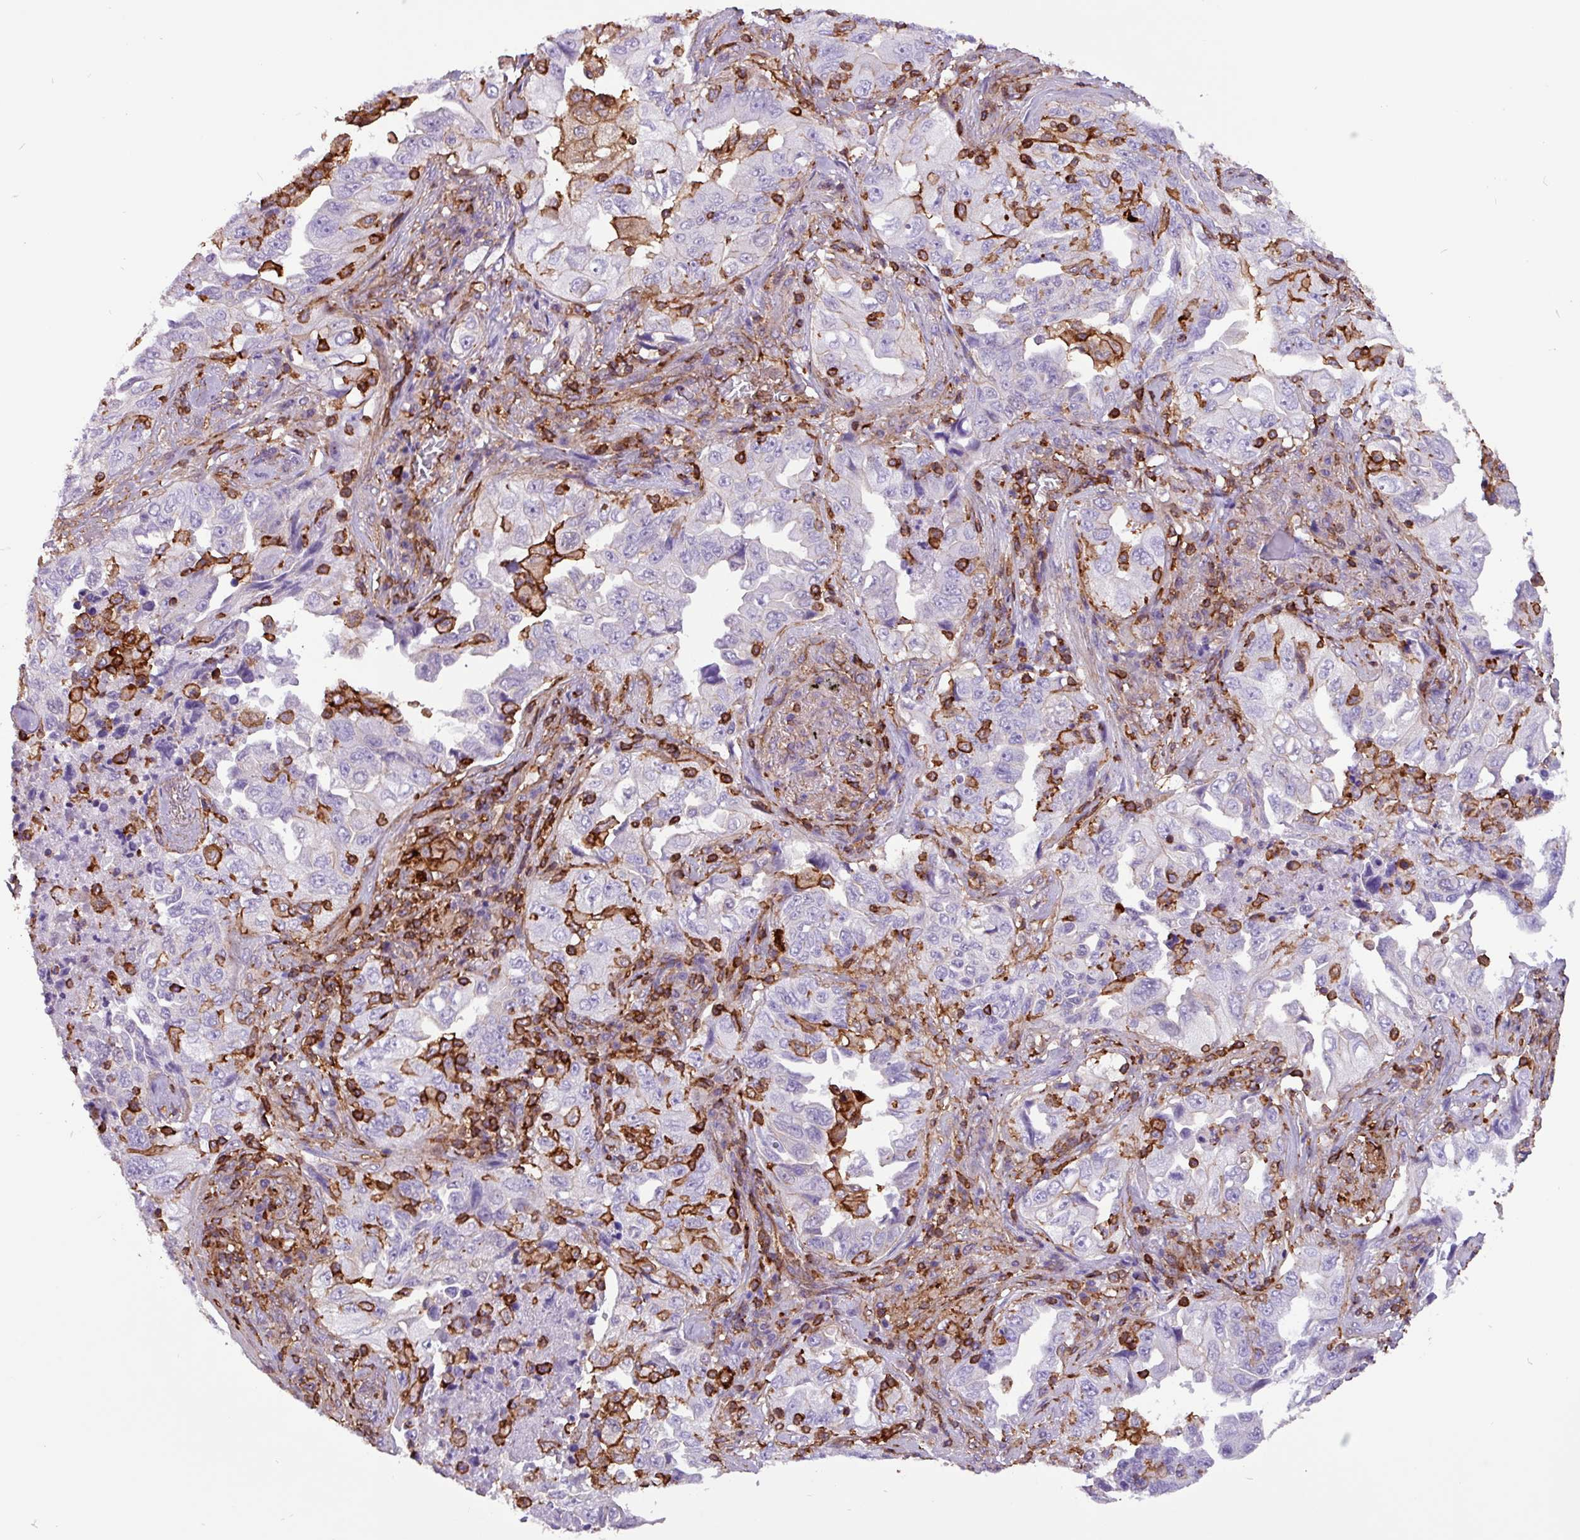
{"staining": {"intensity": "negative", "quantity": "none", "location": "none"}, "tissue": "lung cancer", "cell_type": "Tumor cells", "image_type": "cancer", "snomed": [{"axis": "morphology", "description": "Adenocarcinoma, NOS"}, {"axis": "topography", "description": "Lung"}], "caption": "IHC histopathology image of lung adenocarcinoma stained for a protein (brown), which reveals no staining in tumor cells.", "gene": "PPP1R18", "patient": {"sex": "female", "age": 51}}